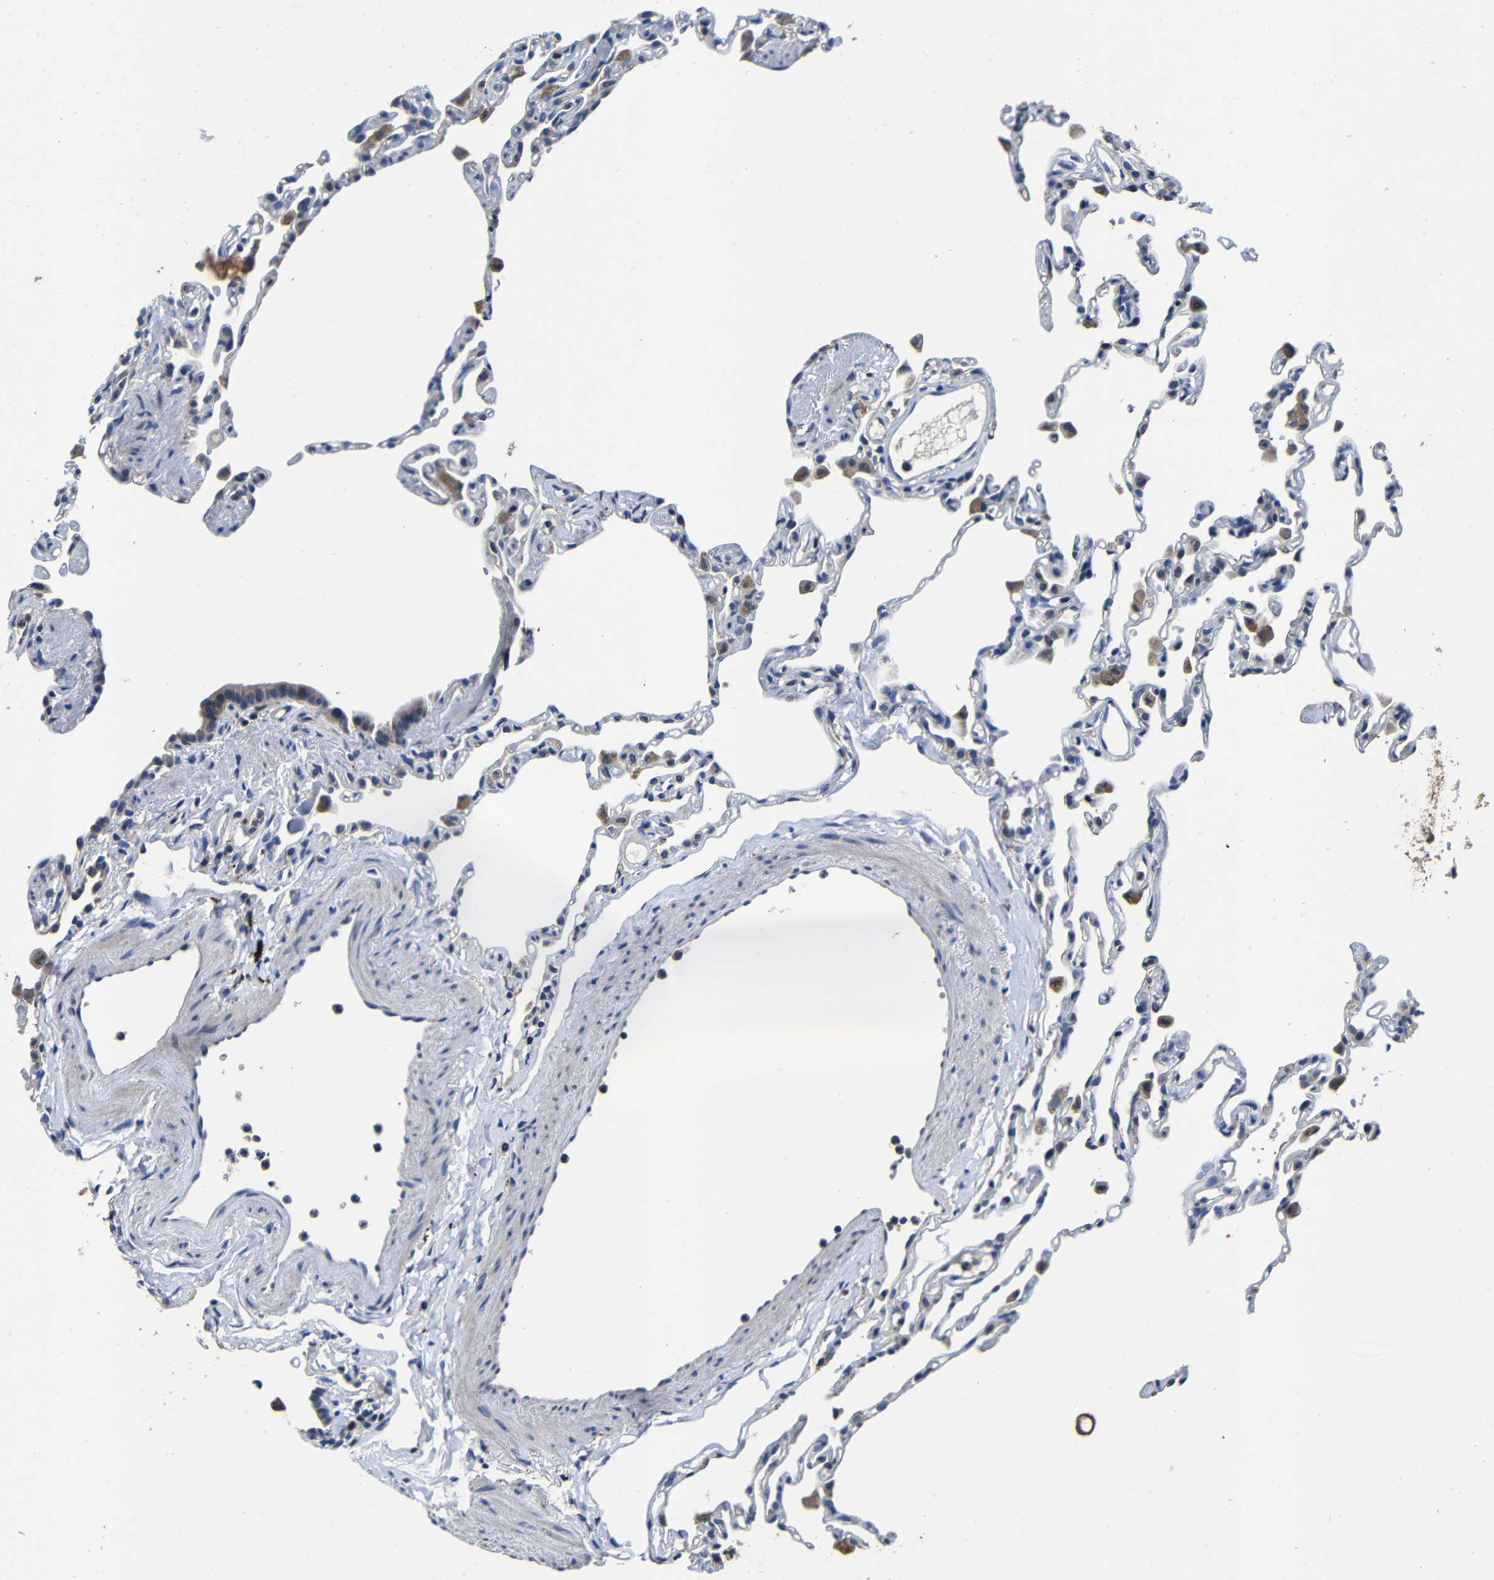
{"staining": {"intensity": "negative", "quantity": "none", "location": "none"}, "tissue": "lung", "cell_type": "Alveolar cells", "image_type": "normal", "snomed": [{"axis": "morphology", "description": "Normal tissue, NOS"}, {"axis": "topography", "description": "Lung"}], "caption": "Immunohistochemistry micrograph of benign lung: lung stained with DAB shows no significant protein staining in alveolar cells.", "gene": "C6orf89", "patient": {"sex": "female", "age": 49}}